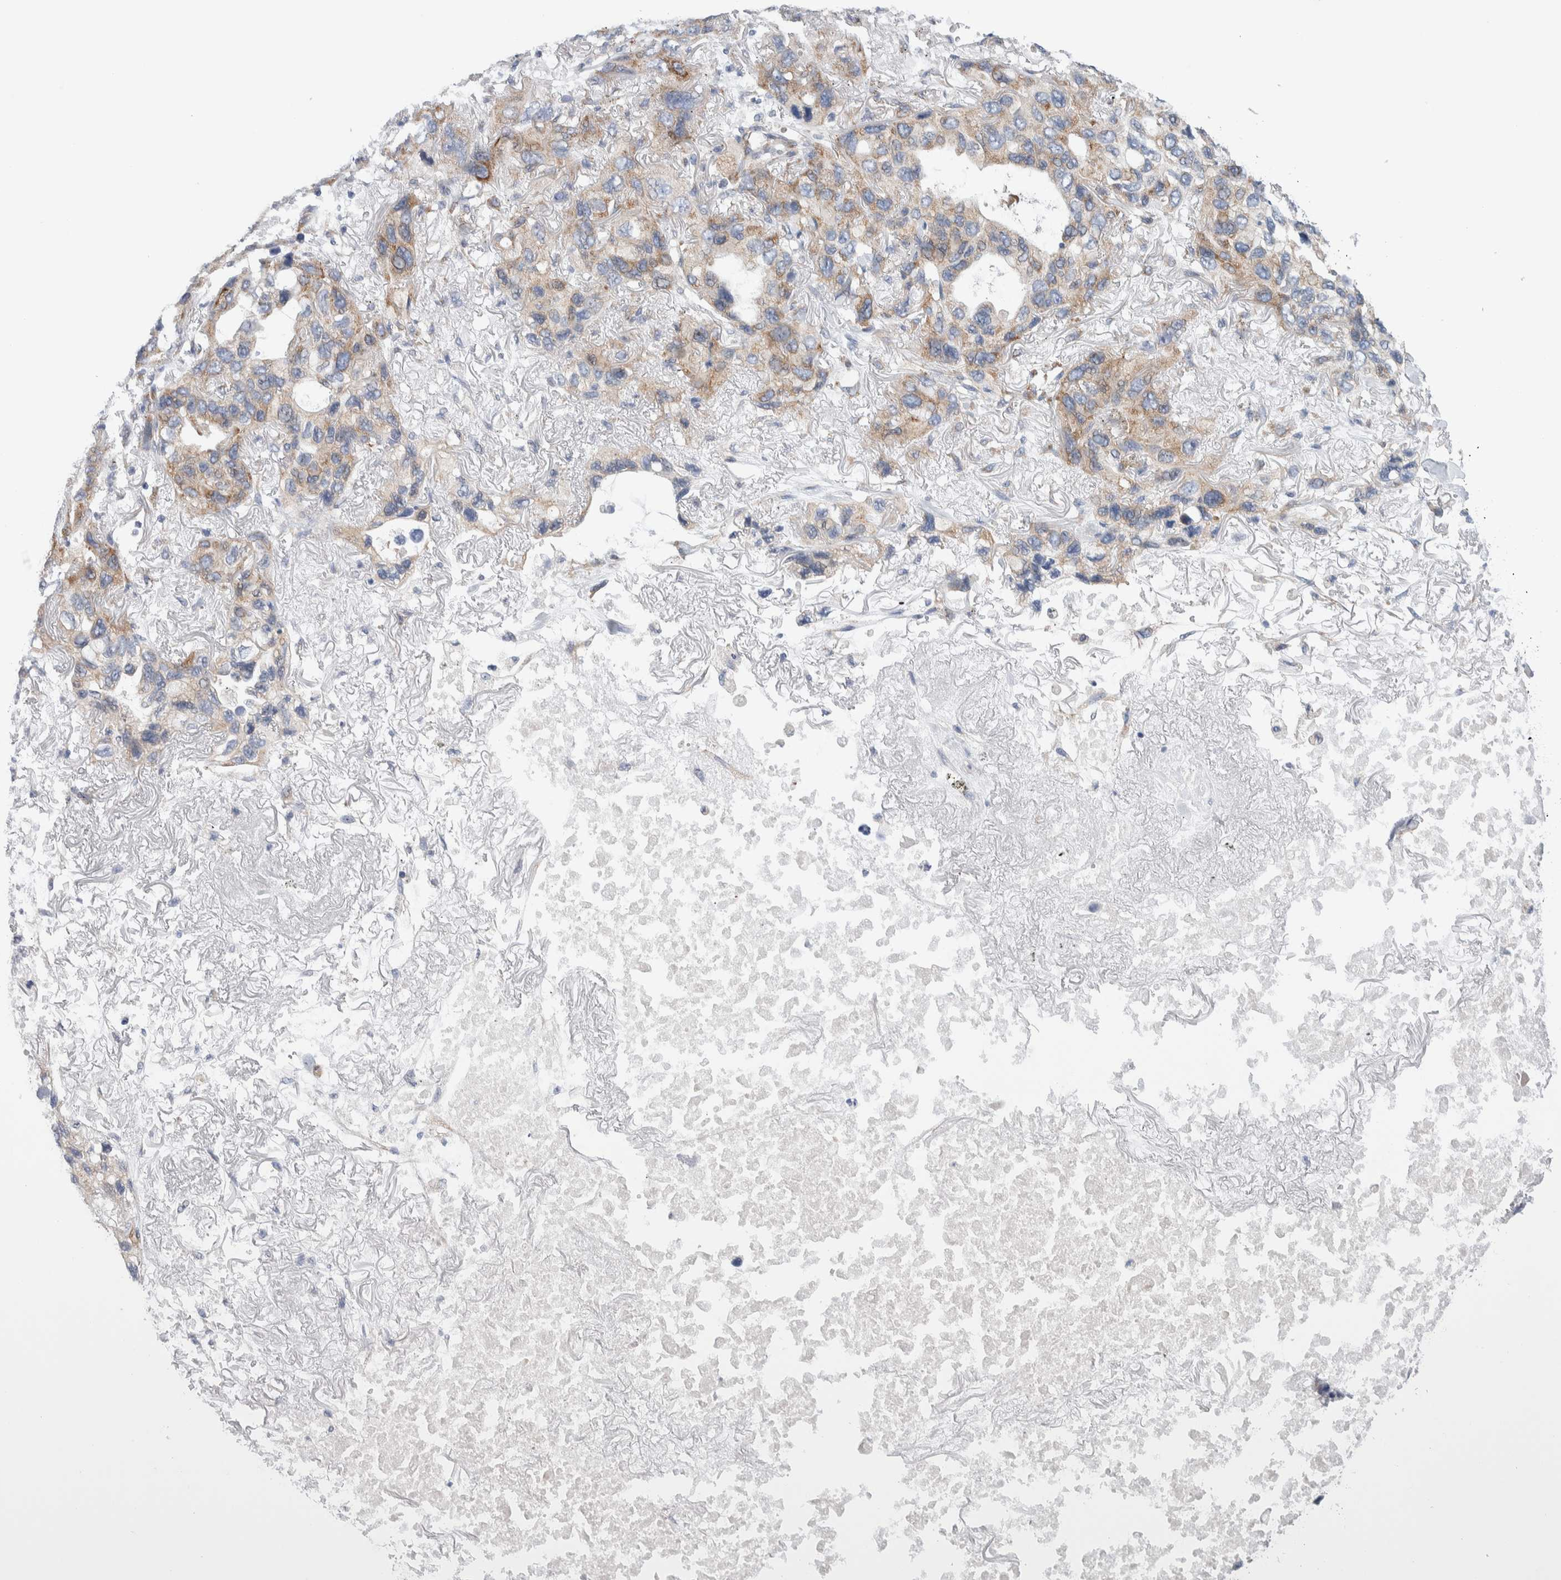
{"staining": {"intensity": "moderate", "quantity": ">75%", "location": "cytoplasmic/membranous"}, "tissue": "lung cancer", "cell_type": "Tumor cells", "image_type": "cancer", "snomed": [{"axis": "morphology", "description": "Squamous cell carcinoma, NOS"}, {"axis": "topography", "description": "Lung"}], "caption": "Lung cancer was stained to show a protein in brown. There is medium levels of moderate cytoplasmic/membranous staining in about >75% of tumor cells. The protein is stained brown, and the nuclei are stained in blue (DAB IHC with brightfield microscopy, high magnification).", "gene": "RACK1", "patient": {"sex": "female", "age": 73}}